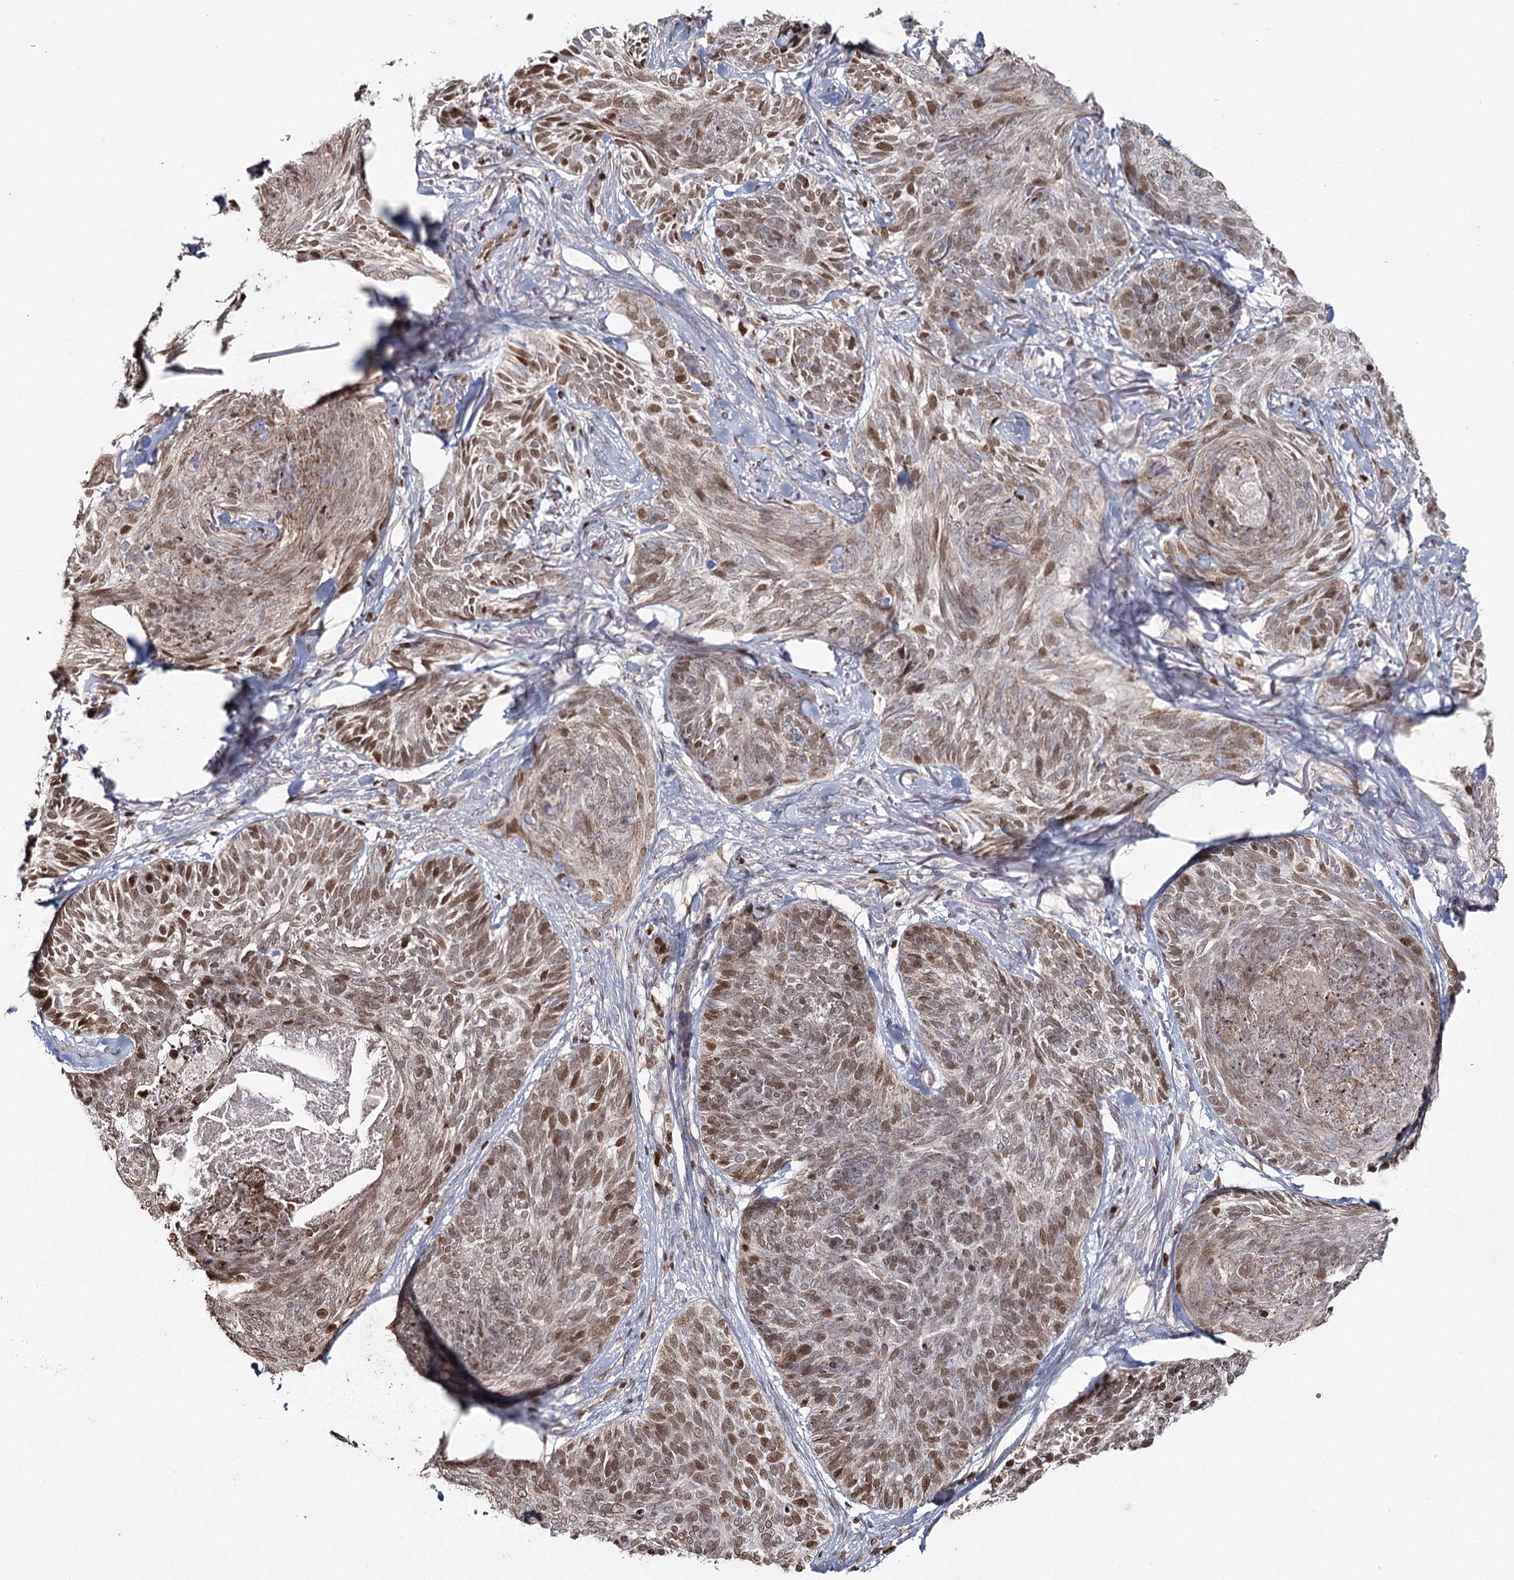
{"staining": {"intensity": "moderate", "quantity": ">75%", "location": "cytoplasmic/membranous,nuclear"}, "tissue": "skin cancer", "cell_type": "Tumor cells", "image_type": "cancer", "snomed": [{"axis": "morphology", "description": "Normal tissue, NOS"}, {"axis": "morphology", "description": "Basal cell carcinoma"}, {"axis": "topography", "description": "Skin"}], "caption": "Moderate cytoplasmic/membranous and nuclear staining is present in about >75% of tumor cells in skin cancer.", "gene": "PDHX", "patient": {"sex": "male", "age": 66}}